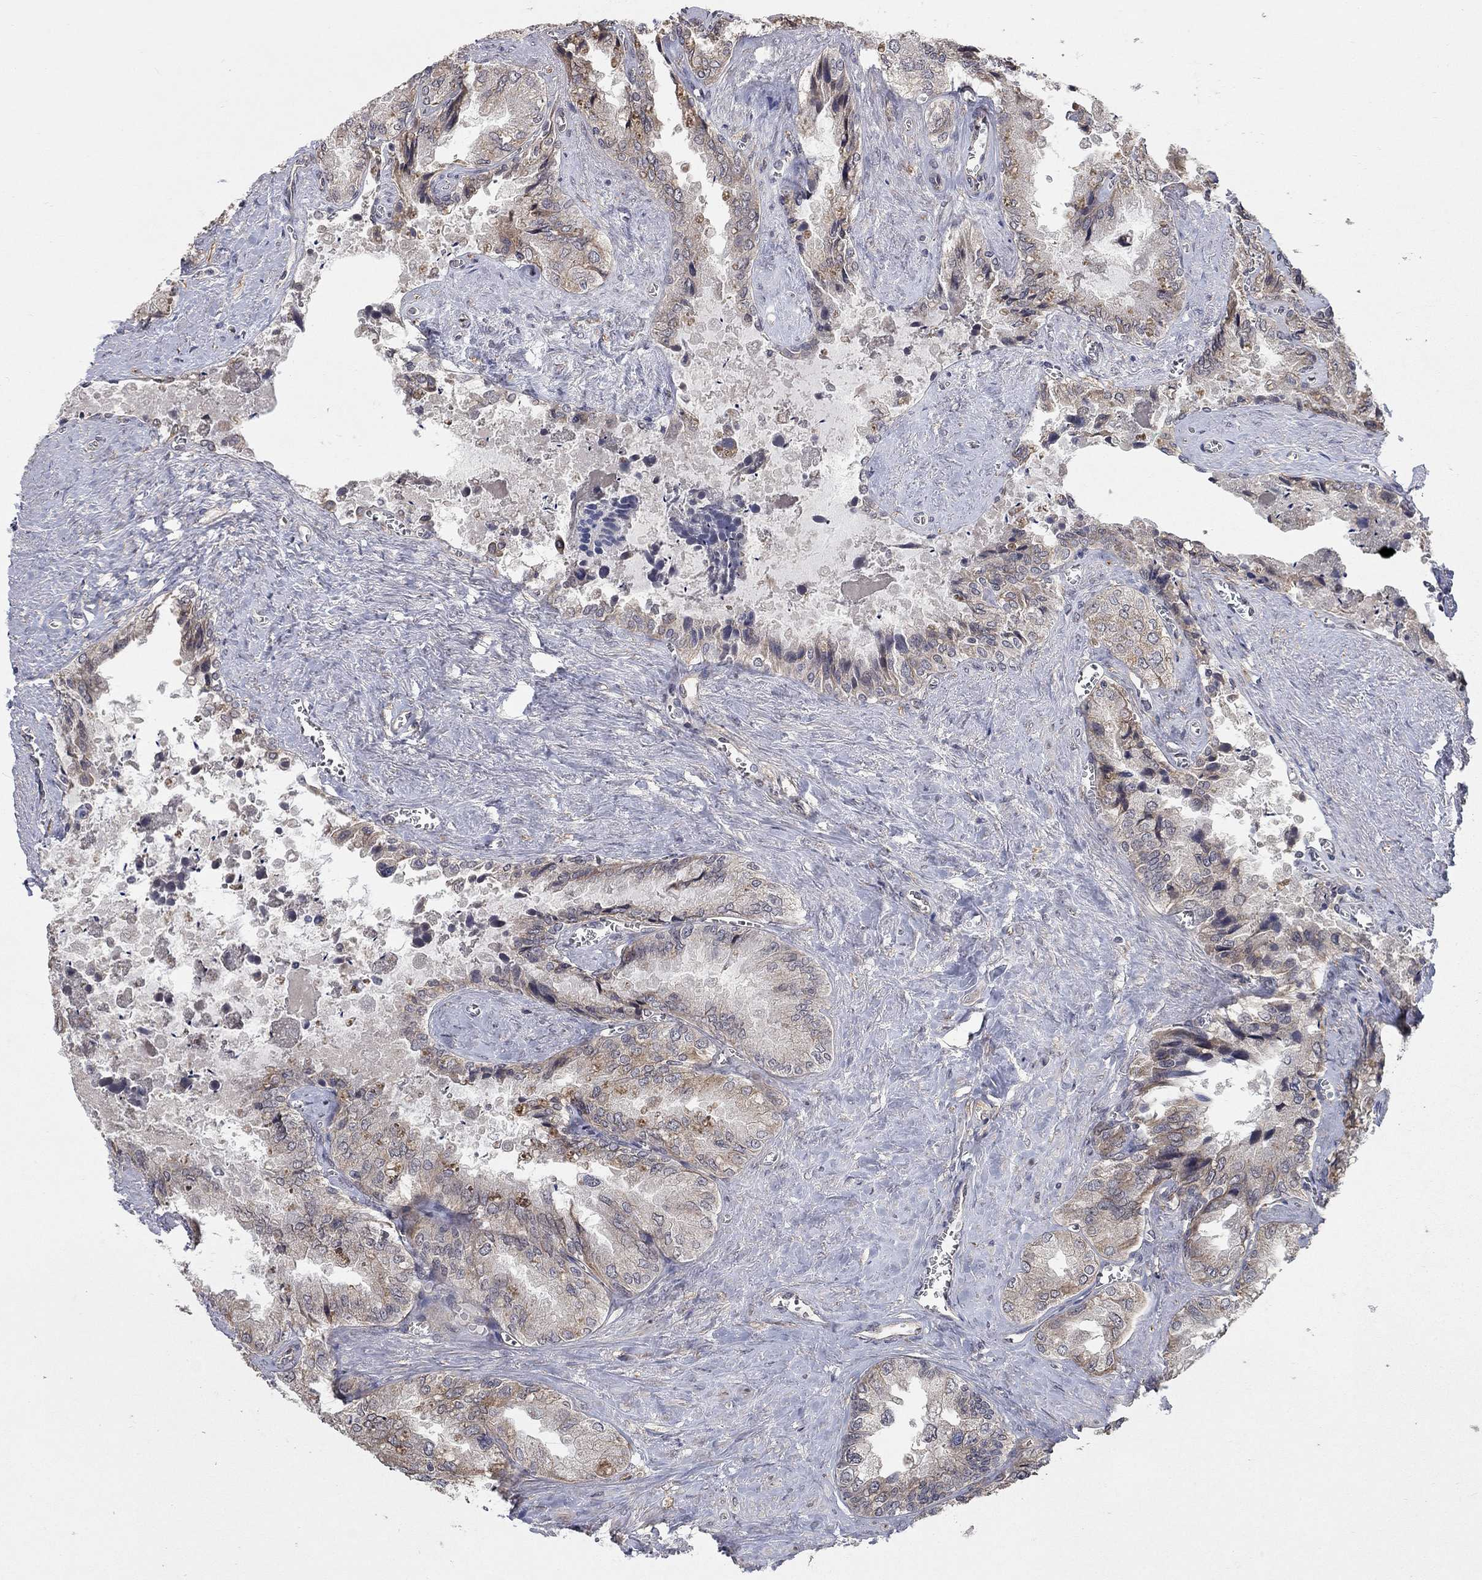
{"staining": {"intensity": "weak", "quantity": "25%-75%", "location": "cytoplasmic/membranous"}, "tissue": "seminal vesicle", "cell_type": "Glandular cells", "image_type": "normal", "snomed": [{"axis": "morphology", "description": "Normal tissue, NOS"}, {"axis": "topography", "description": "Seminal veicle"}], "caption": "Brown immunohistochemical staining in unremarkable seminal vesicle demonstrates weak cytoplasmic/membranous expression in about 25%-75% of glandular cells. (Brightfield microscopy of DAB IHC at high magnification).", "gene": "WASF3", "patient": {"sex": "male", "age": 67}}